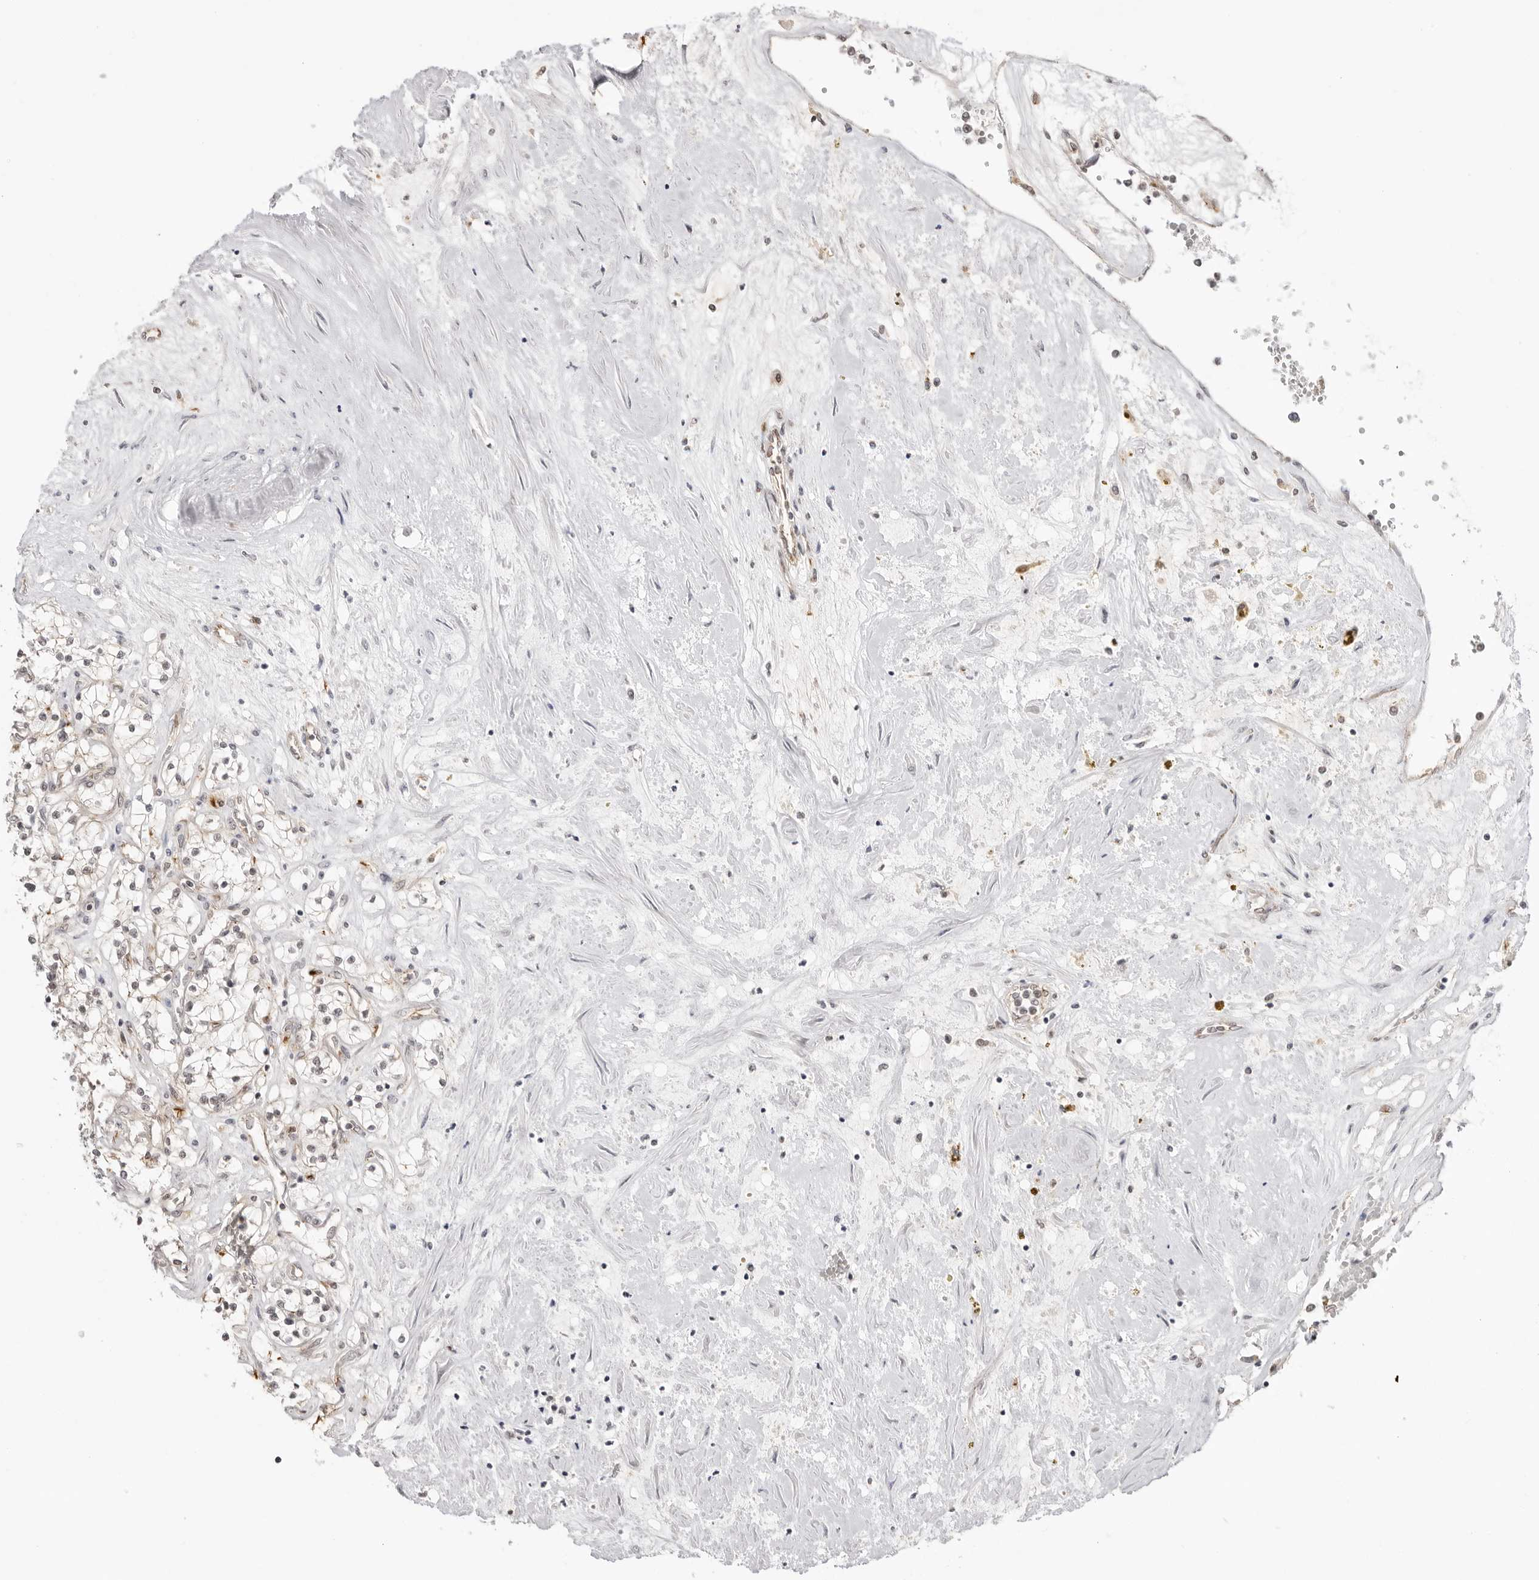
{"staining": {"intensity": "weak", "quantity": "<25%", "location": "cytoplasmic/membranous"}, "tissue": "renal cancer", "cell_type": "Tumor cells", "image_type": "cancer", "snomed": [{"axis": "morphology", "description": "Normal tissue, NOS"}, {"axis": "morphology", "description": "Adenocarcinoma, NOS"}, {"axis": "topography", "description": "Kidney"}], "caption": "Adenocarcinoma (renal) stained for a protein using immunohistochemistry (IHC) shows no staining tumor cells.", "gene": "TRAPPC3", "patient": {"sex": "male", "age": 68}}